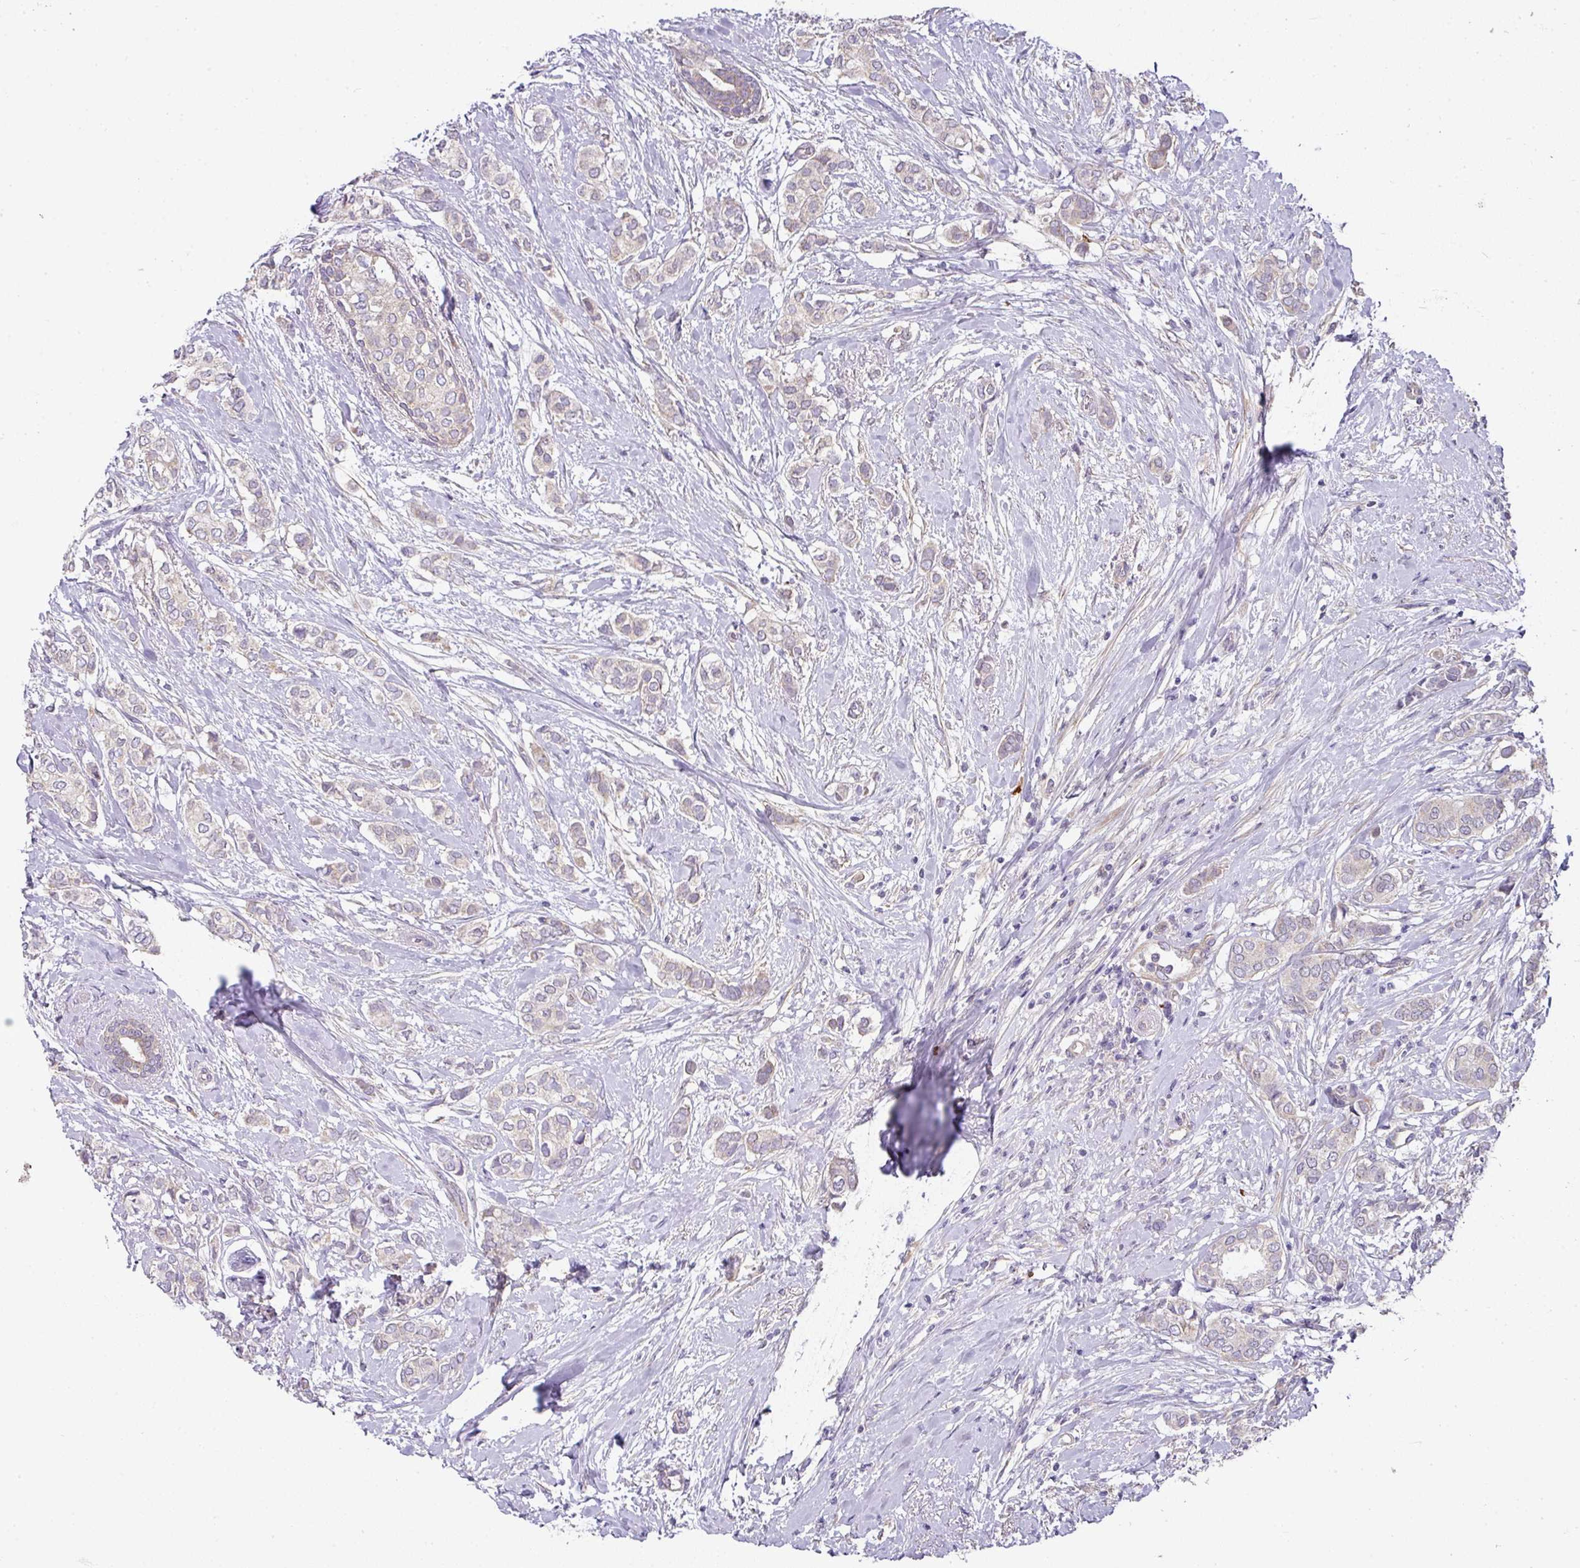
{"staining": {"intensity": "weak", "quantity": "25%-75%", "location": "cytoplasmic/membranous"}, "tissue": "breast cancer", "cell_type": "Tumor cells", "image_type": "cancer", "snomed": [{"axis": "morphology", "description": "Duct carcinoma"}, {"axis": "topography", "description": "Breast"}], "caption": "IHC (DAB (3,3'-diaminobenzidine)) staining of infiltrating ductal carcinoma (breast) demonstrates weak cytoplasmic/membranous protein staining in about 25%-75% of tumor cells.", "gene": "STK35", "patient": {"sex": "female", "age": 73}}